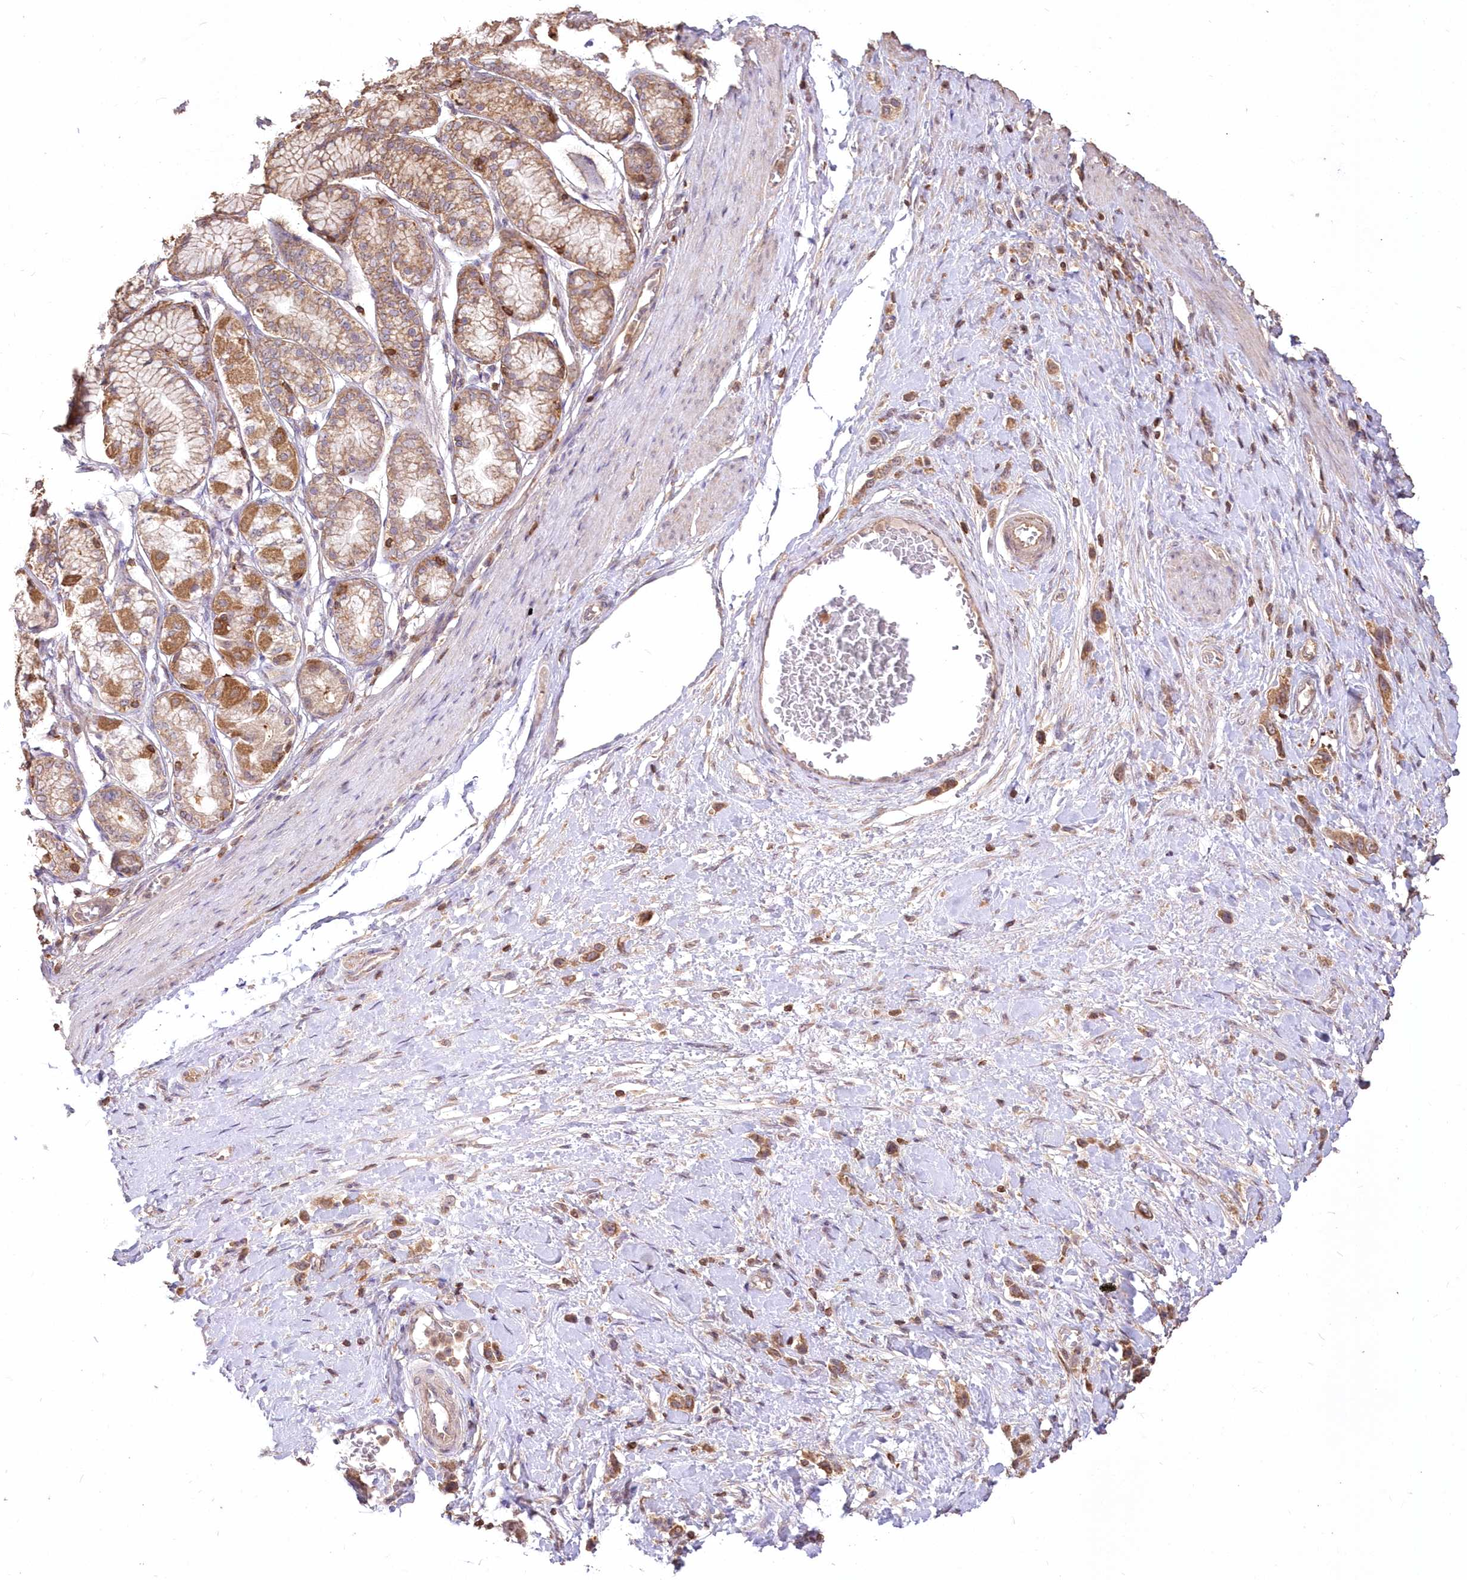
{"staining": {"intensity": "moderate", "quantity": ">75%", "location": "cytoplasmic/membranous"}, "tissue": "stomach cancer", "cell_type": "Tumor cells", "image_type": "cancer", "snomed": [{"axis": "morphology", "description": "Adenocarcinoma, NOS"}, {"axis": "topography", "description": "Stomach"}], "caption": "Human stomach cancer (adenocarcinoma) stained for a protein (brown) displays moderate cytoplasmic/membranous positive expression in about >75% of tumor cells.", "gene": "STK17B", "patient": {"sex": "female", "age": 65}}